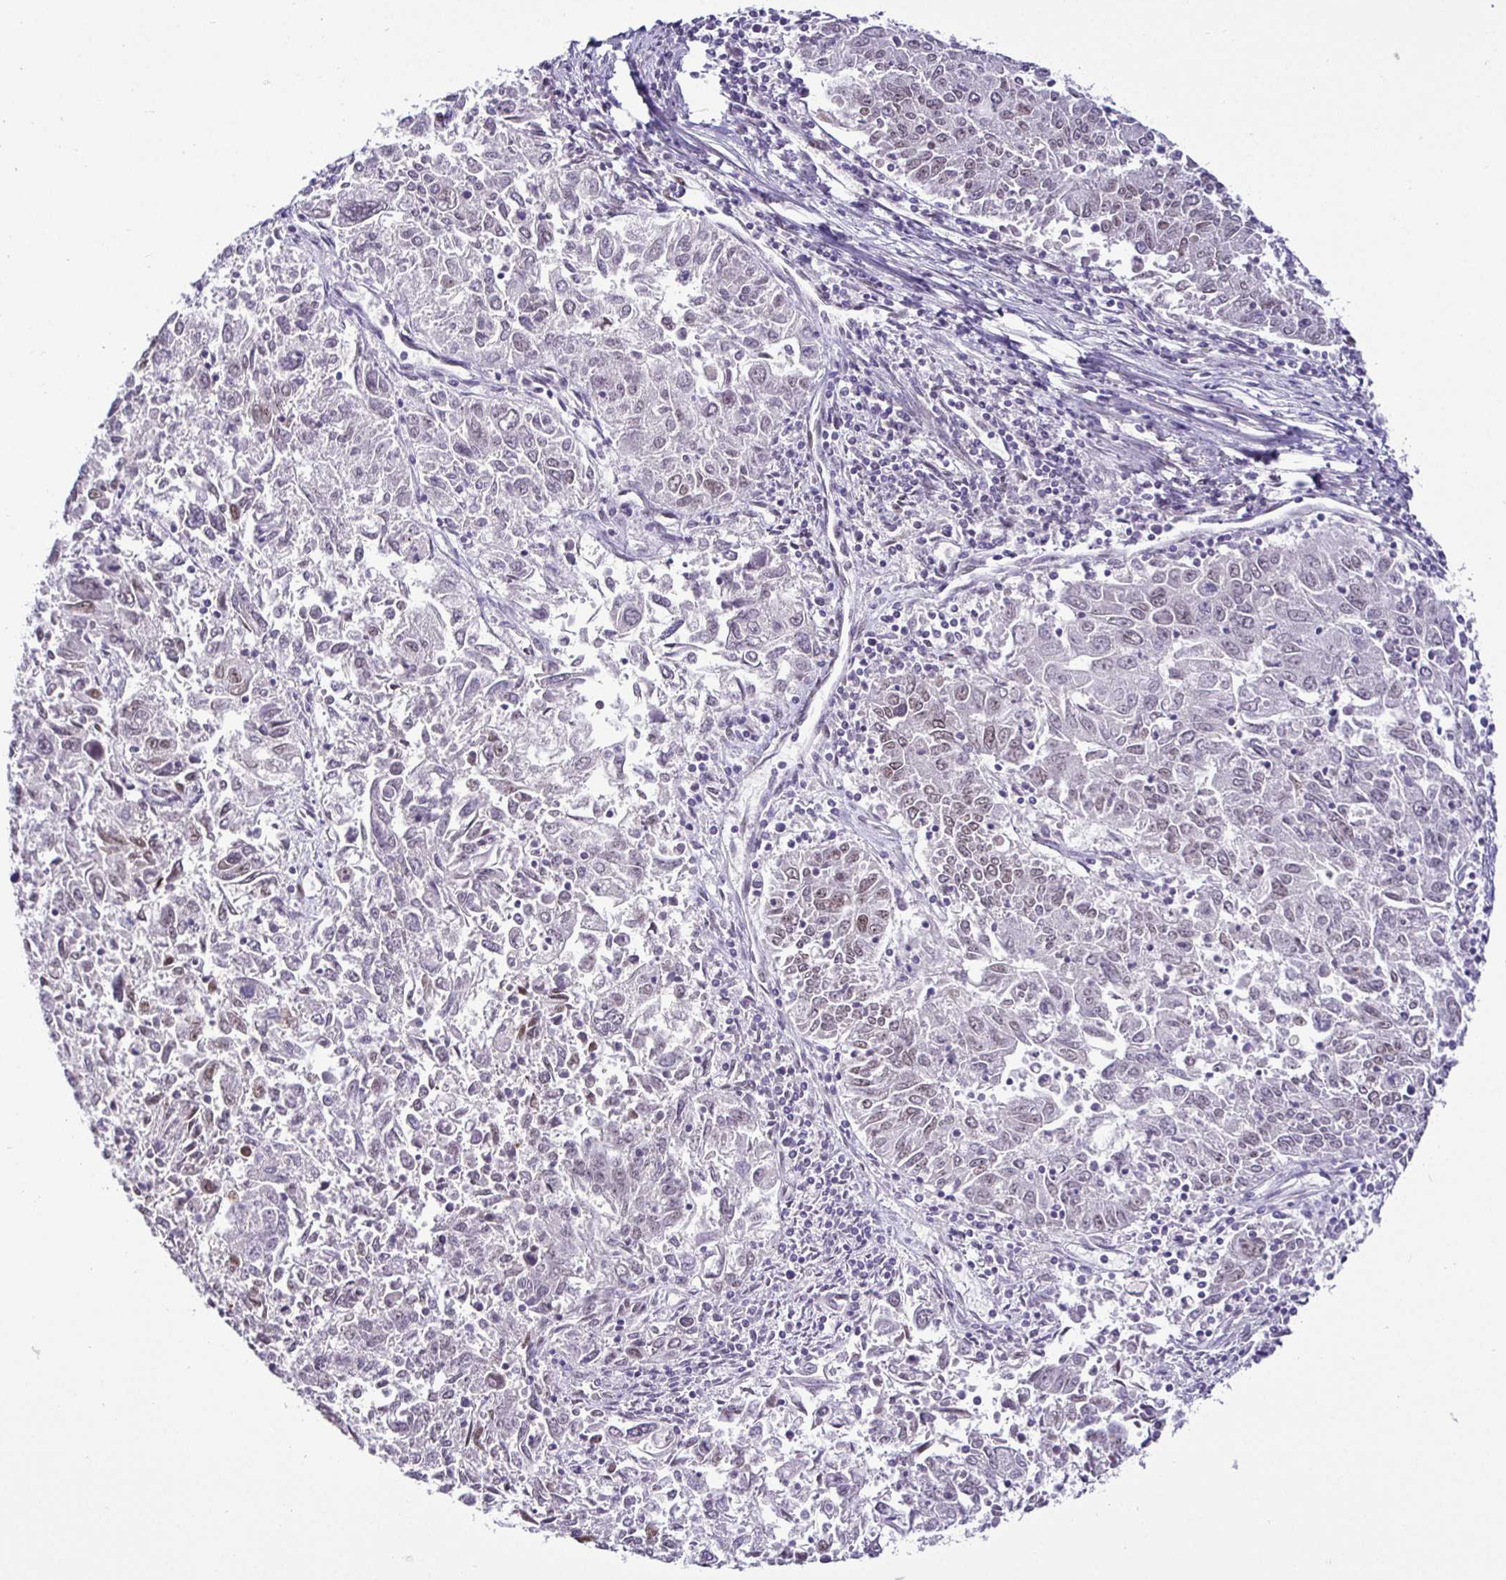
{"staining": {"intensity": "weak", "quantity": "<25%", "location": "nuclear"}, "tissue": "endometrial cancer", "cell_type": "Tumor cells", "image_type": "cancer", "snomed": [{"axis": "morphology", "description": "Adenocarcinoma, NOS"}, {"axis": "topography", "description": "Endometrium"}], "caption": "Tumor cells show no significant protein expression in endometrial cancer.", "gene": "NUP188", "patient": {"sex": "female", "age": 42}}